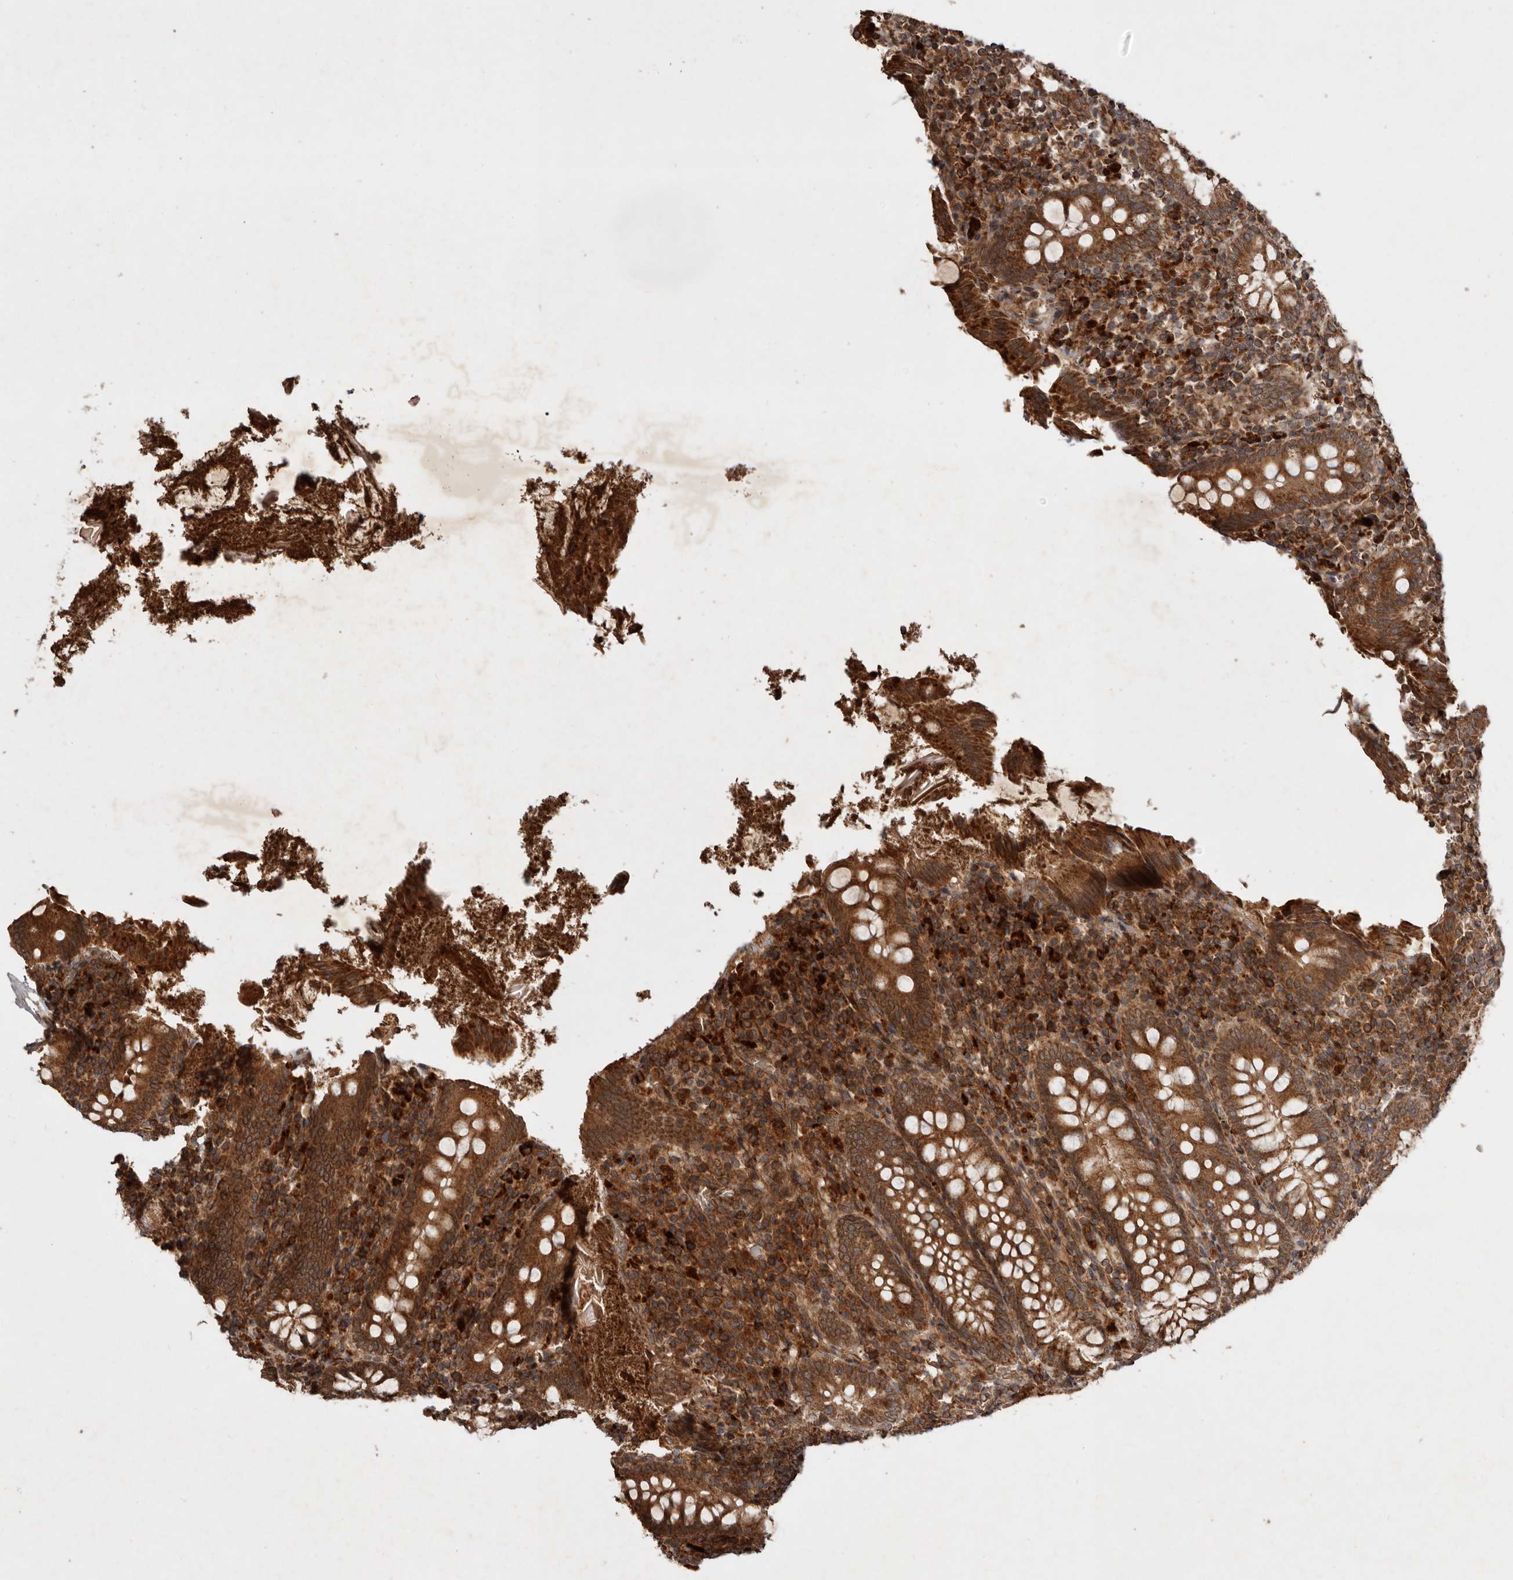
{"staining": {"intensity": "strong", "quantity": ">75%", "location": "cytoplasmic/membranous,nuclear"}, "tissue": "appendix", "cell_type": "Glandular cells", "image_type": "normal", "snomed": [{"axis": "morphology", "description": "Normal tissue, NOS"}, {"axis": "topography", "description": "Appendix"}], "caption": "Immunohistochemistry photomicrograph of unremarkable appendix: human appendix stained using immunohistochemistry (IHC) demonstrates high levels of strong protein expression localized specifically in the cytoplasmic/membranous,nuclear of glandular cells, appearing as a cytoplasmic/membranous,nuclear brown color.", "gene": "STK36", "patient": {"sex": "female", "age": 17}}